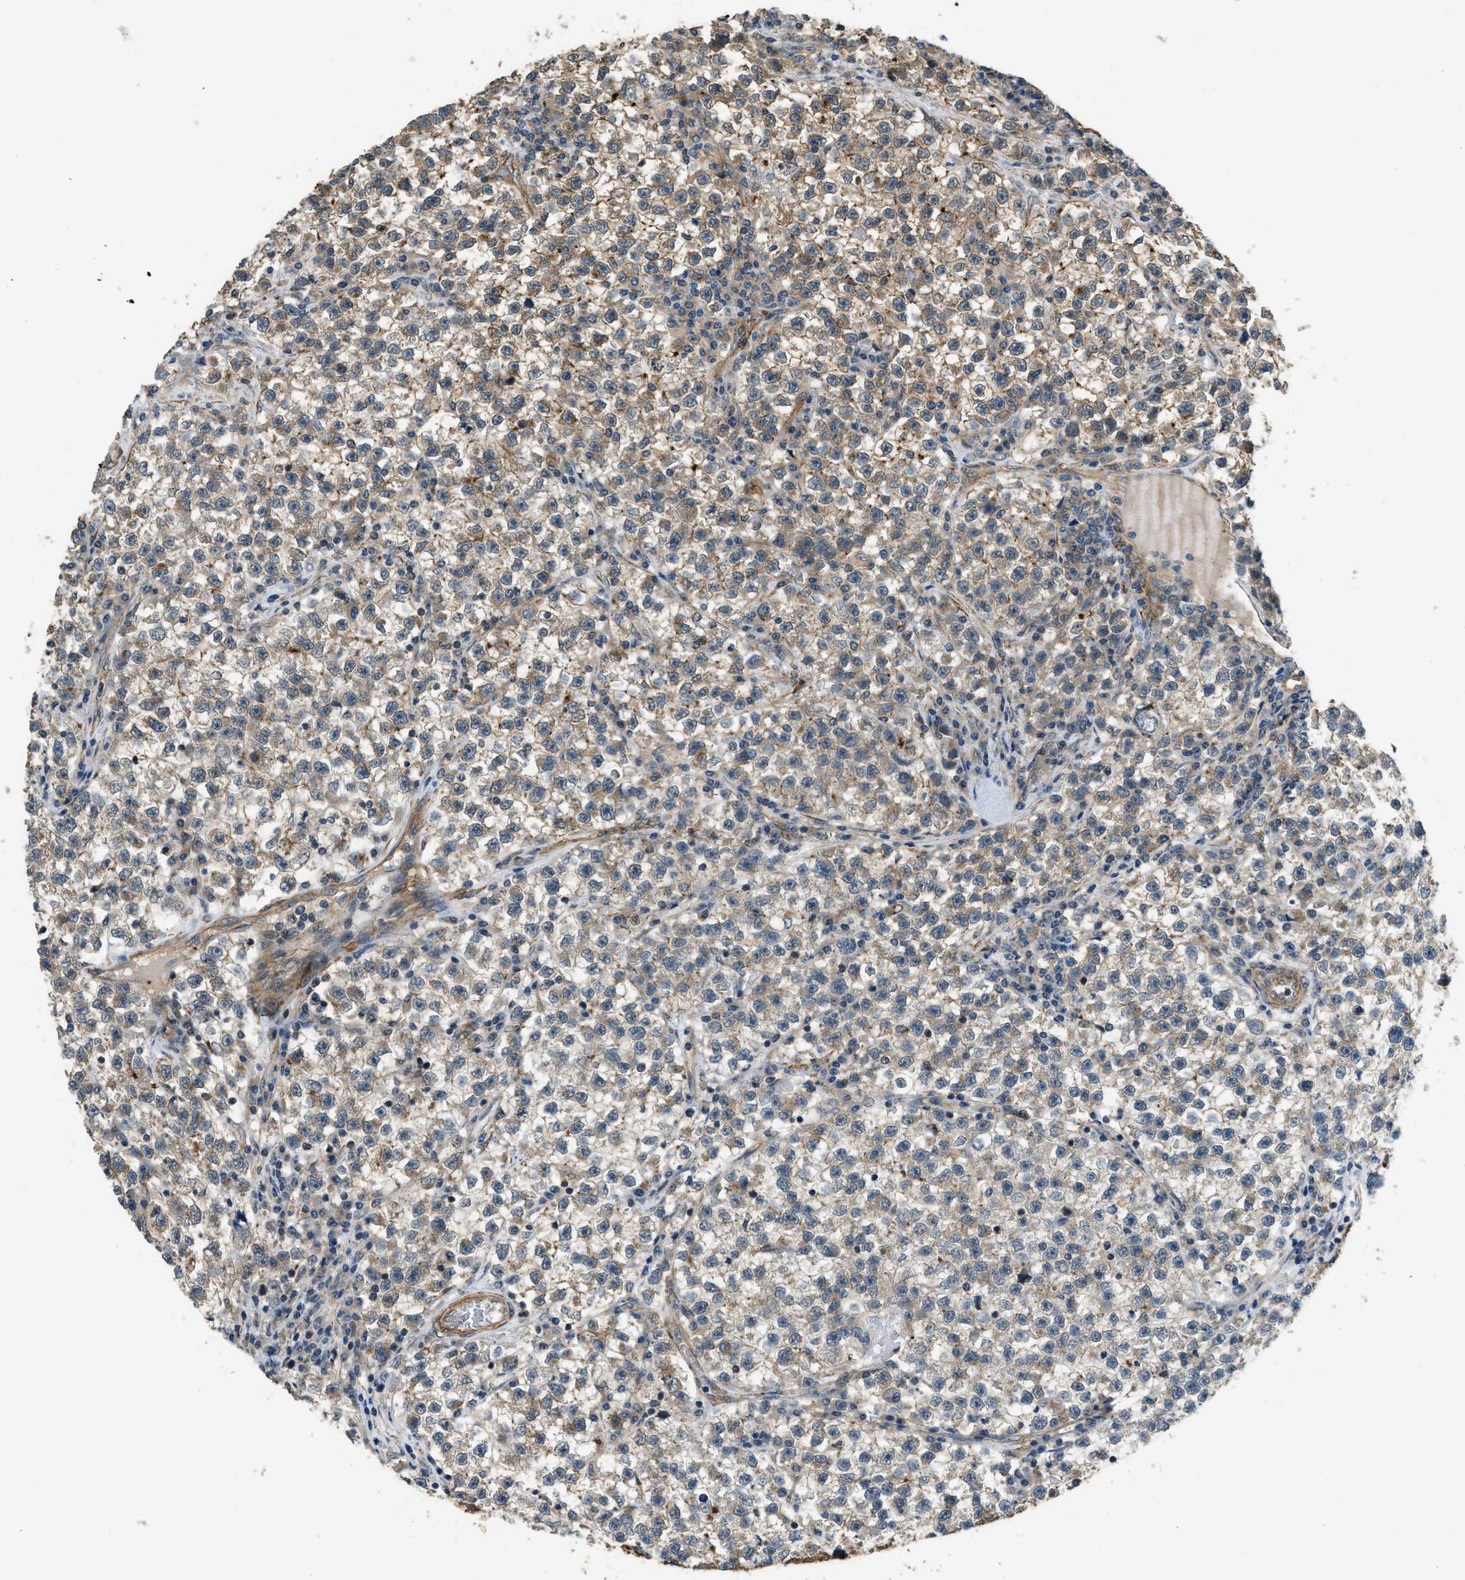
{"staining": {"intensity": "weak", "quantity": "25%-75%", "location": "cytoplasmic/membranous"}, "tissue": "testis cancer", "cell_type": "Tumor cells", "image_type": "cancer", "snomed": [{"axis": "morphology", "description": "Seminoma, NOS"}, {"axis": "topography", "description": "Testis"}], "caption": "This histopathology image demonstrates immunohistochemistry (IHC) staining of human testis cancer, with low weak cytoplasmic/membranous staining in approximately 25%-75% of tumor cells.", "gene": "CGN", "patient": {"sex": "male", "age": 22}}